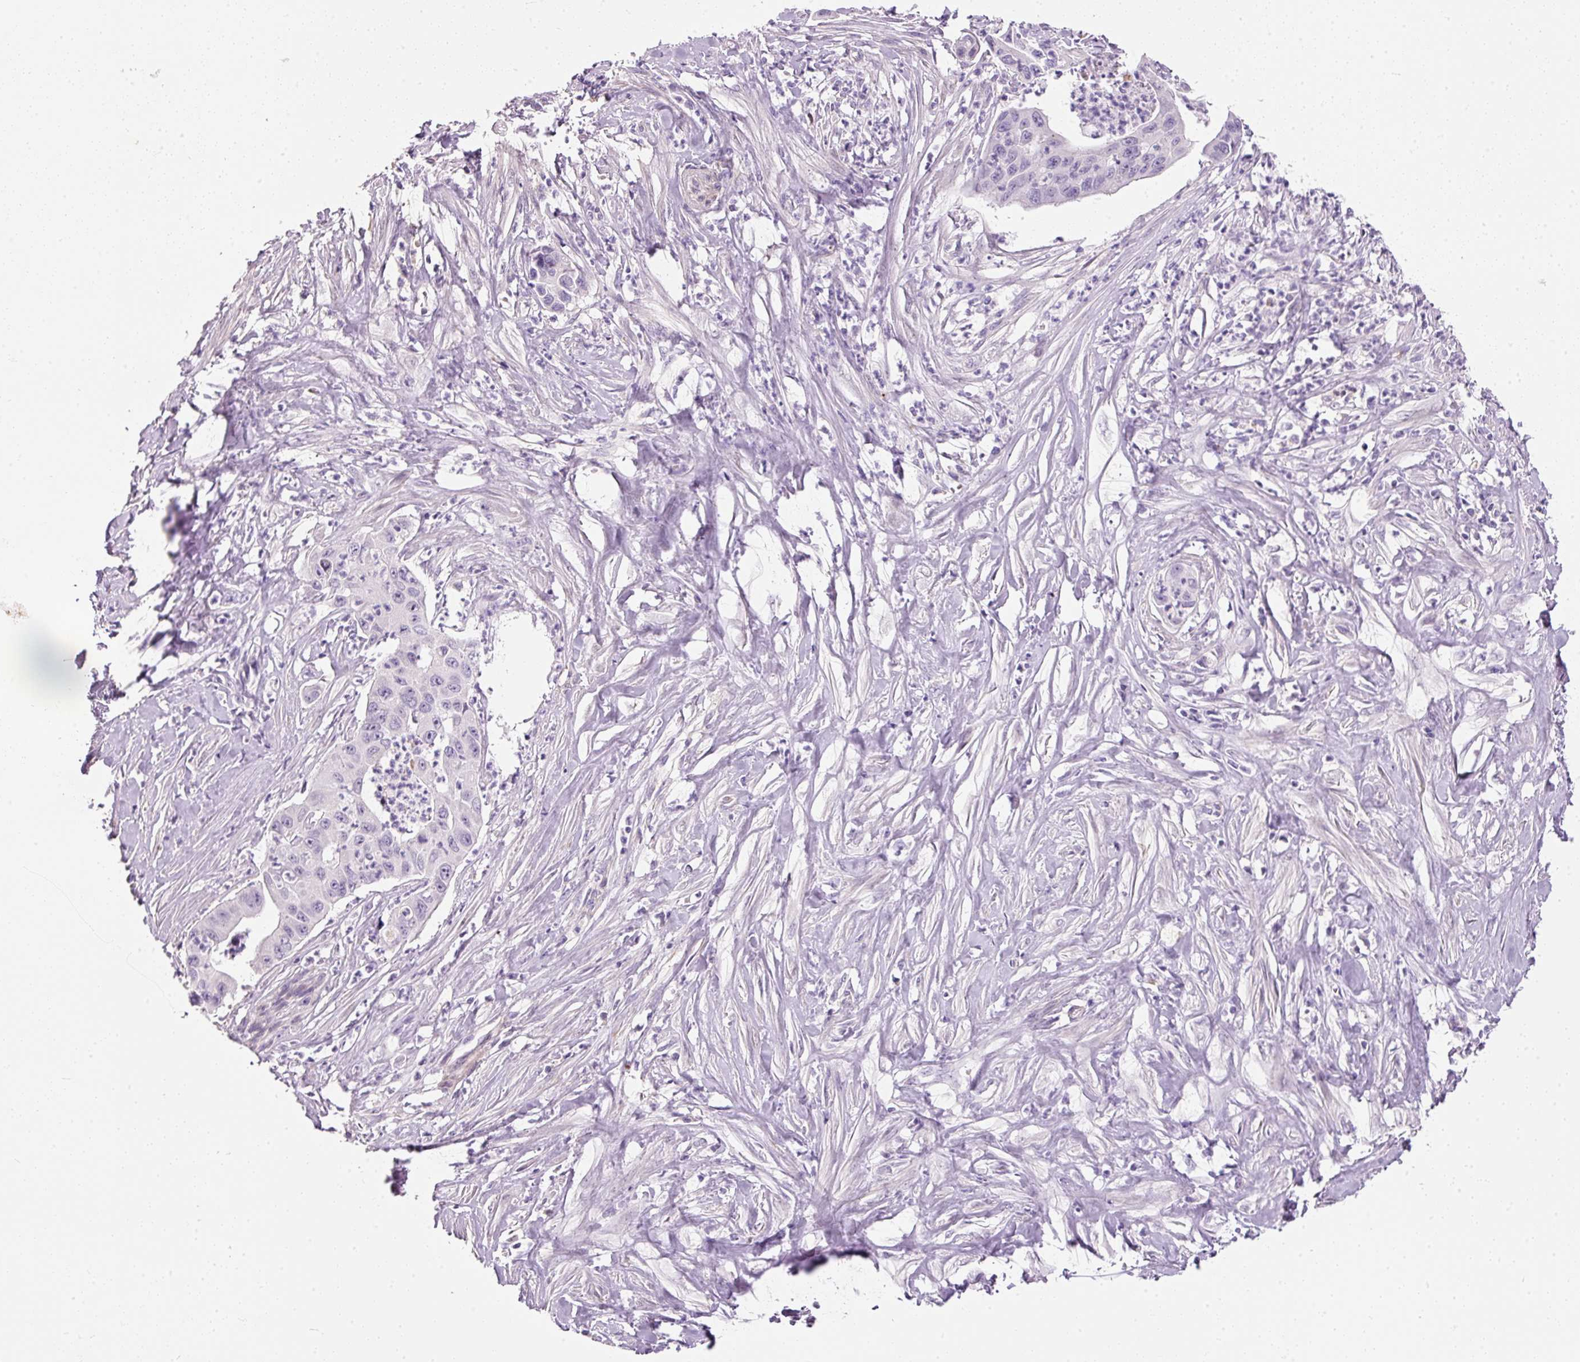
{"staining": {"intensity": "negative", "quantity": "none", "location": "none"}, "tissue": "pancreatic cancer", "cell_type": "Tumor cells", "image_type": "cancer", "snomed": [{"axis": "morphology", "description": "Adenocarcinoma, NOS"}, {"axis": "topography", "description": "Pancreas"}], "caption": "A photomicrograph of human pancreatic adenocarcinoma is negative for staining in tumor cells.", "gene": "KPNA5", "patient": {"sex": "male", "age": 73}}